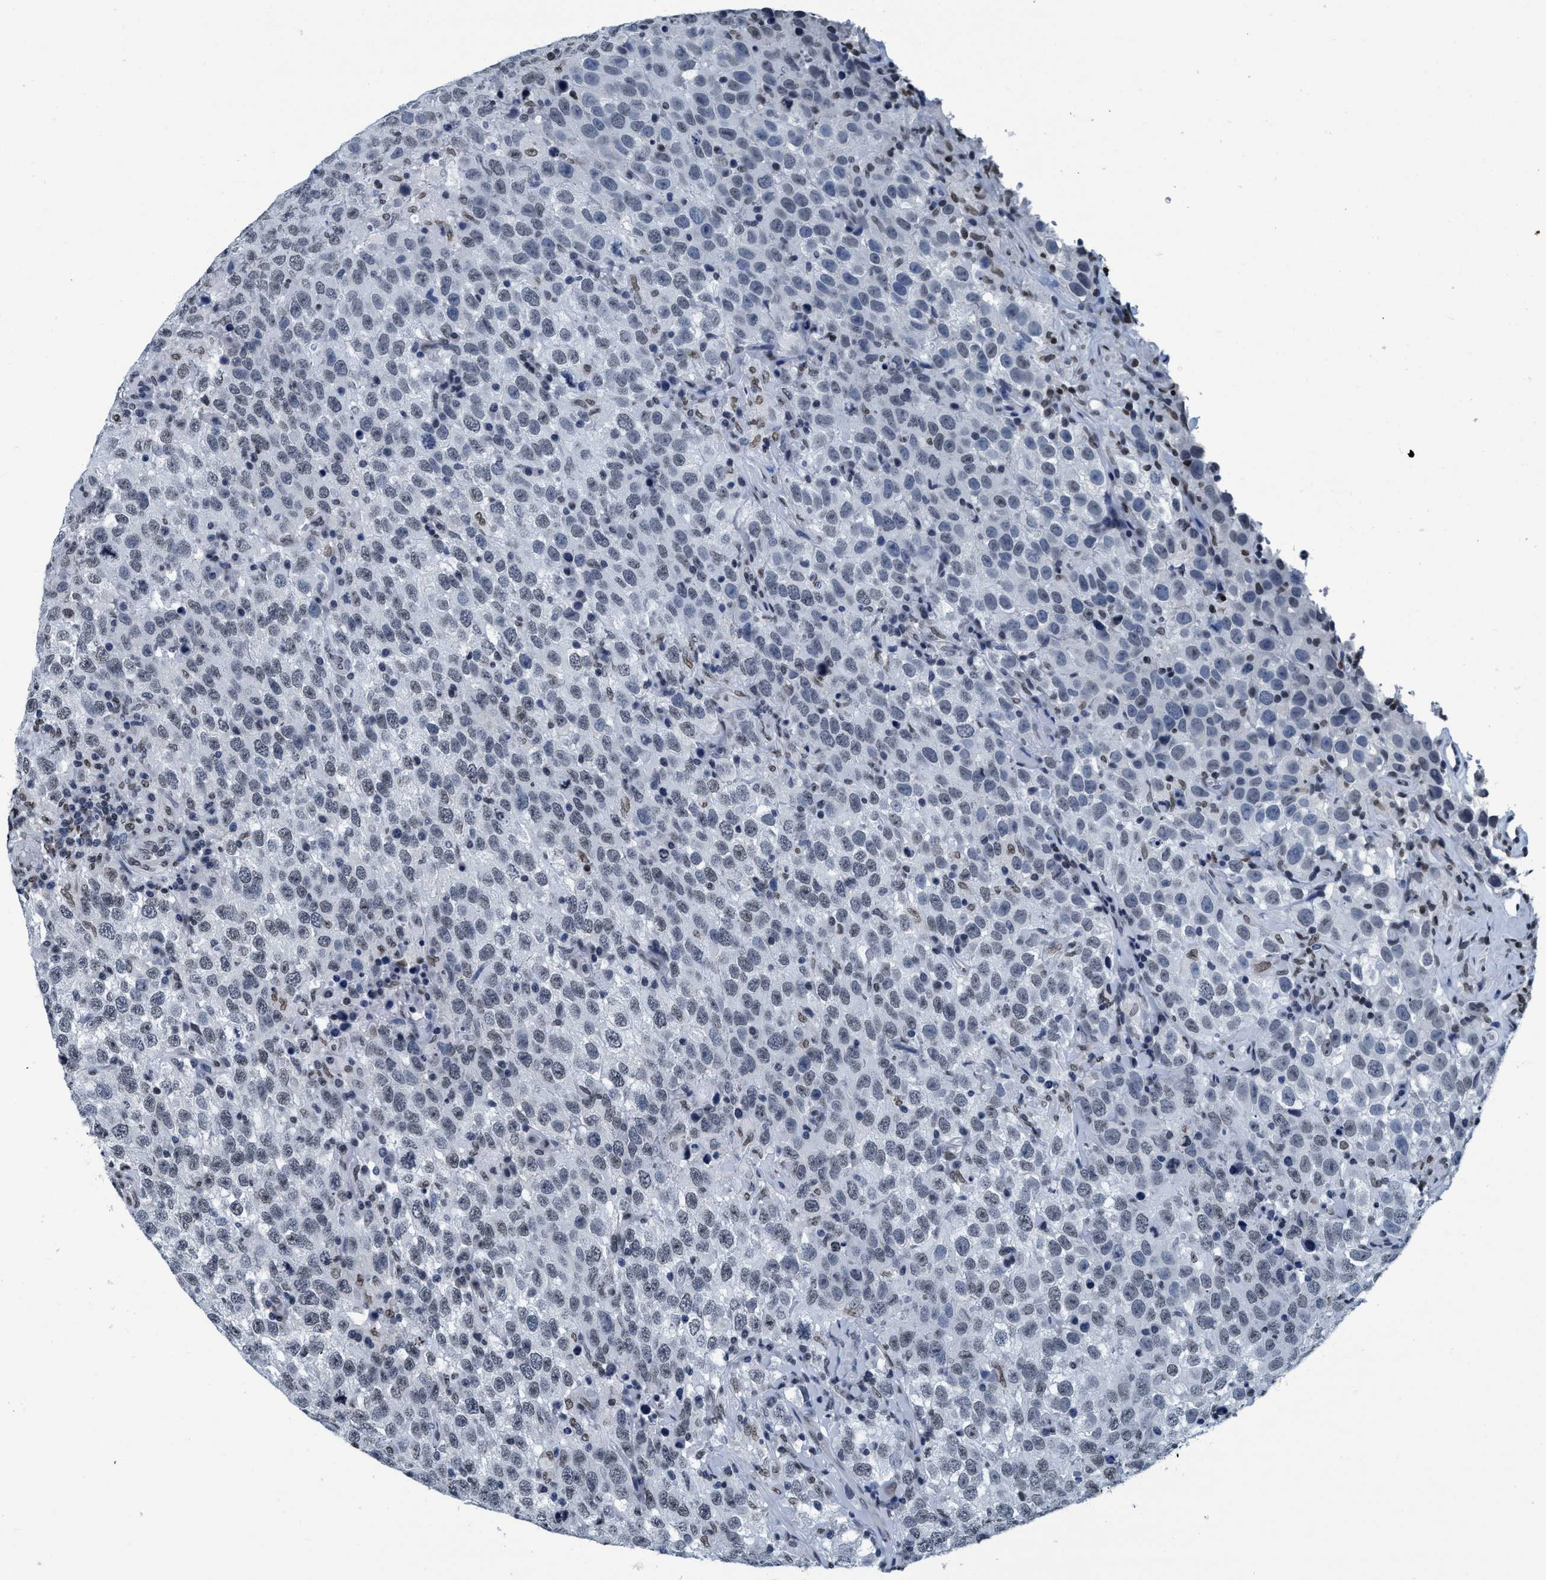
{"staining": {"intensity": "weak", "quantity": "<25%", "location": "nuclear"}, "tissue": "testis cancer", "cell_type": "Tumor cells", "image_type": "cancer", "snomed": [{"axis": "morphology", "description": "Seminoma, NOS"}, {"axis": "topography", "description": "Testis"}], "caption": "Human testis seminoma stained for a protein using IHC shows no expression in tumor cells.", "gene": "CCNE2", "patient": {"sex": "male", "age": 41}}